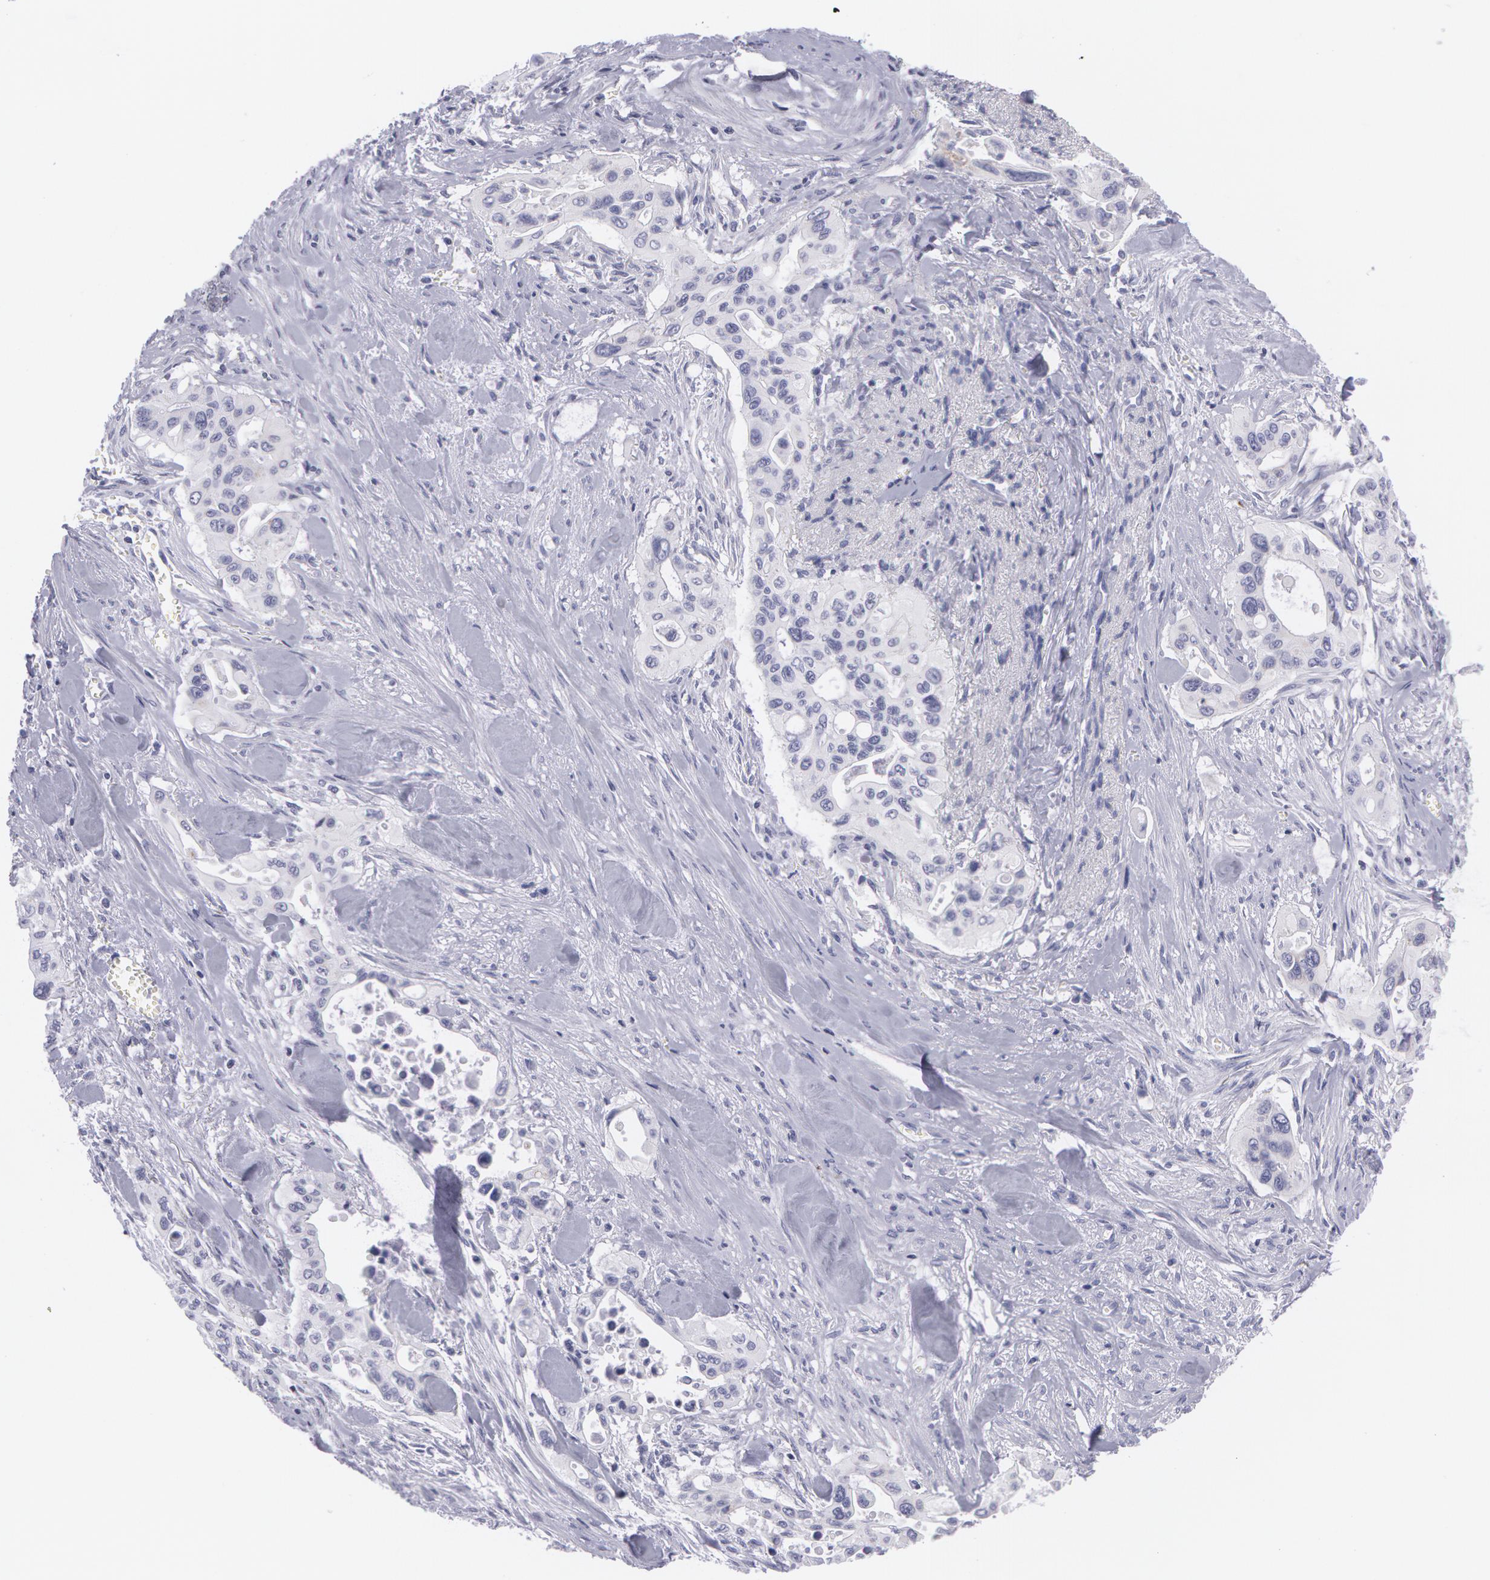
{"staining": {"intensity": "negative", "quantity": "none", "location": "none"}, "tissue": "pancreatic cancer", "cell_type": "Tumor cells", "image_type": "cancer", "snomed": [{"axis": "morphology", "description": "Adenocarcinoma, NOS"}, {"axis": "topography", "description": "Pancreas"}], "caption": "DAB immunohistochemical staining of human pancreatic cancer shows no significant staining in tumor cells.", "gene": "AMACR", "patient": {"sex": "male", "age": 77}}